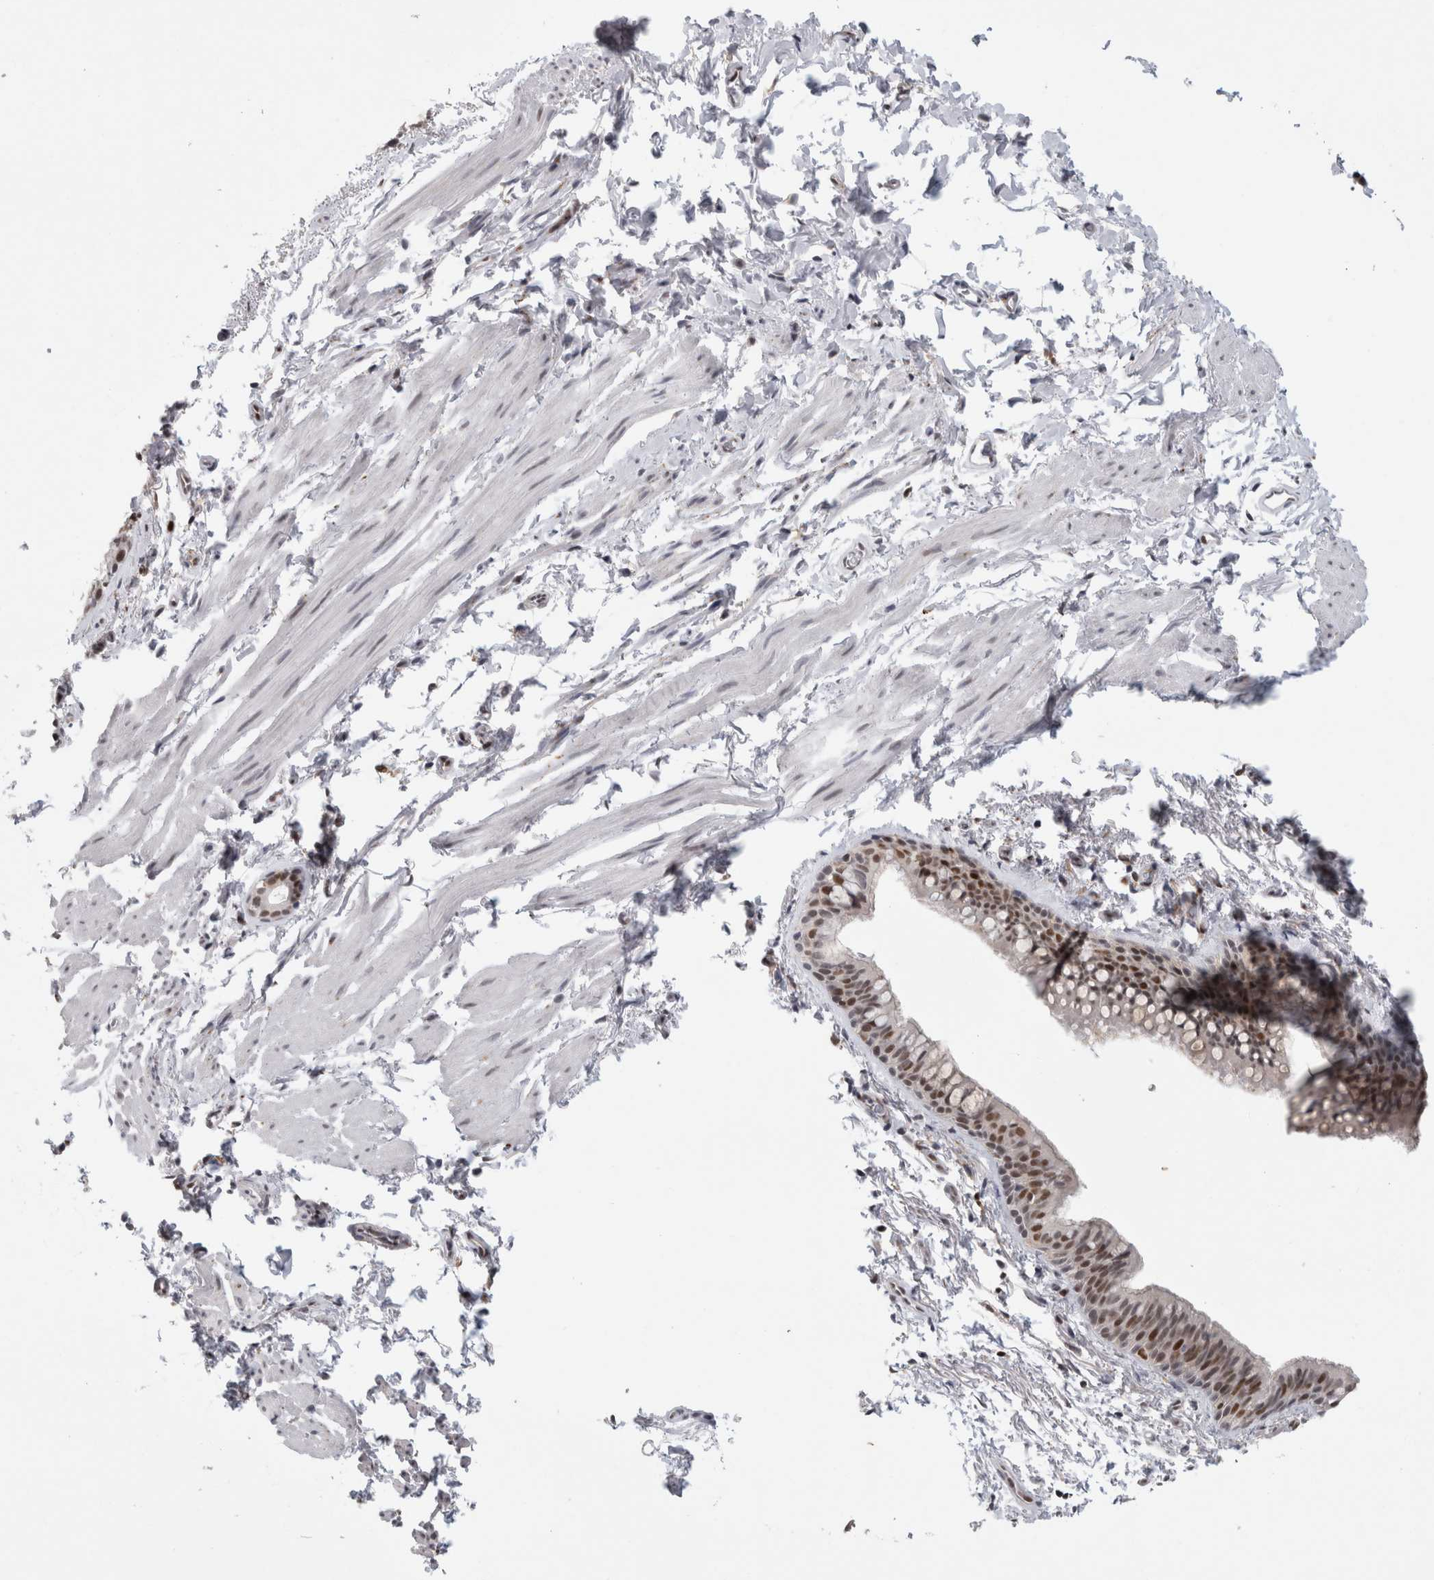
{"staining": {"intensity": "moderate", "quantity": ">75%", "location": "nuclear"}, "tissue": "bronchus", "cell_type": "Respiratory epithelial cells", "image_type": "normal", "snomed": [{"axis": "morphology", "description": "Normal tissue, NOS"}, {"axis": "topography", "description": "Cartilage tissue"}, {"axis": "topography", "description": "Bronchus"}, {"axis": "topography", "description": "Lung"}], "caption": "The micrograph reveals a brown stain indicating the presence of a protein in the nuclear of respiratory epithelial cells in bronchus. The staining was performed using DAB (3,3'-diaminobenzidine) to visualize the protein expression in brown, while the nuclei were stained in blue with hematoxylin (Magnification: 20x).", "gene": "SRARP", "patient": {"sex": "male", "age": 64}}